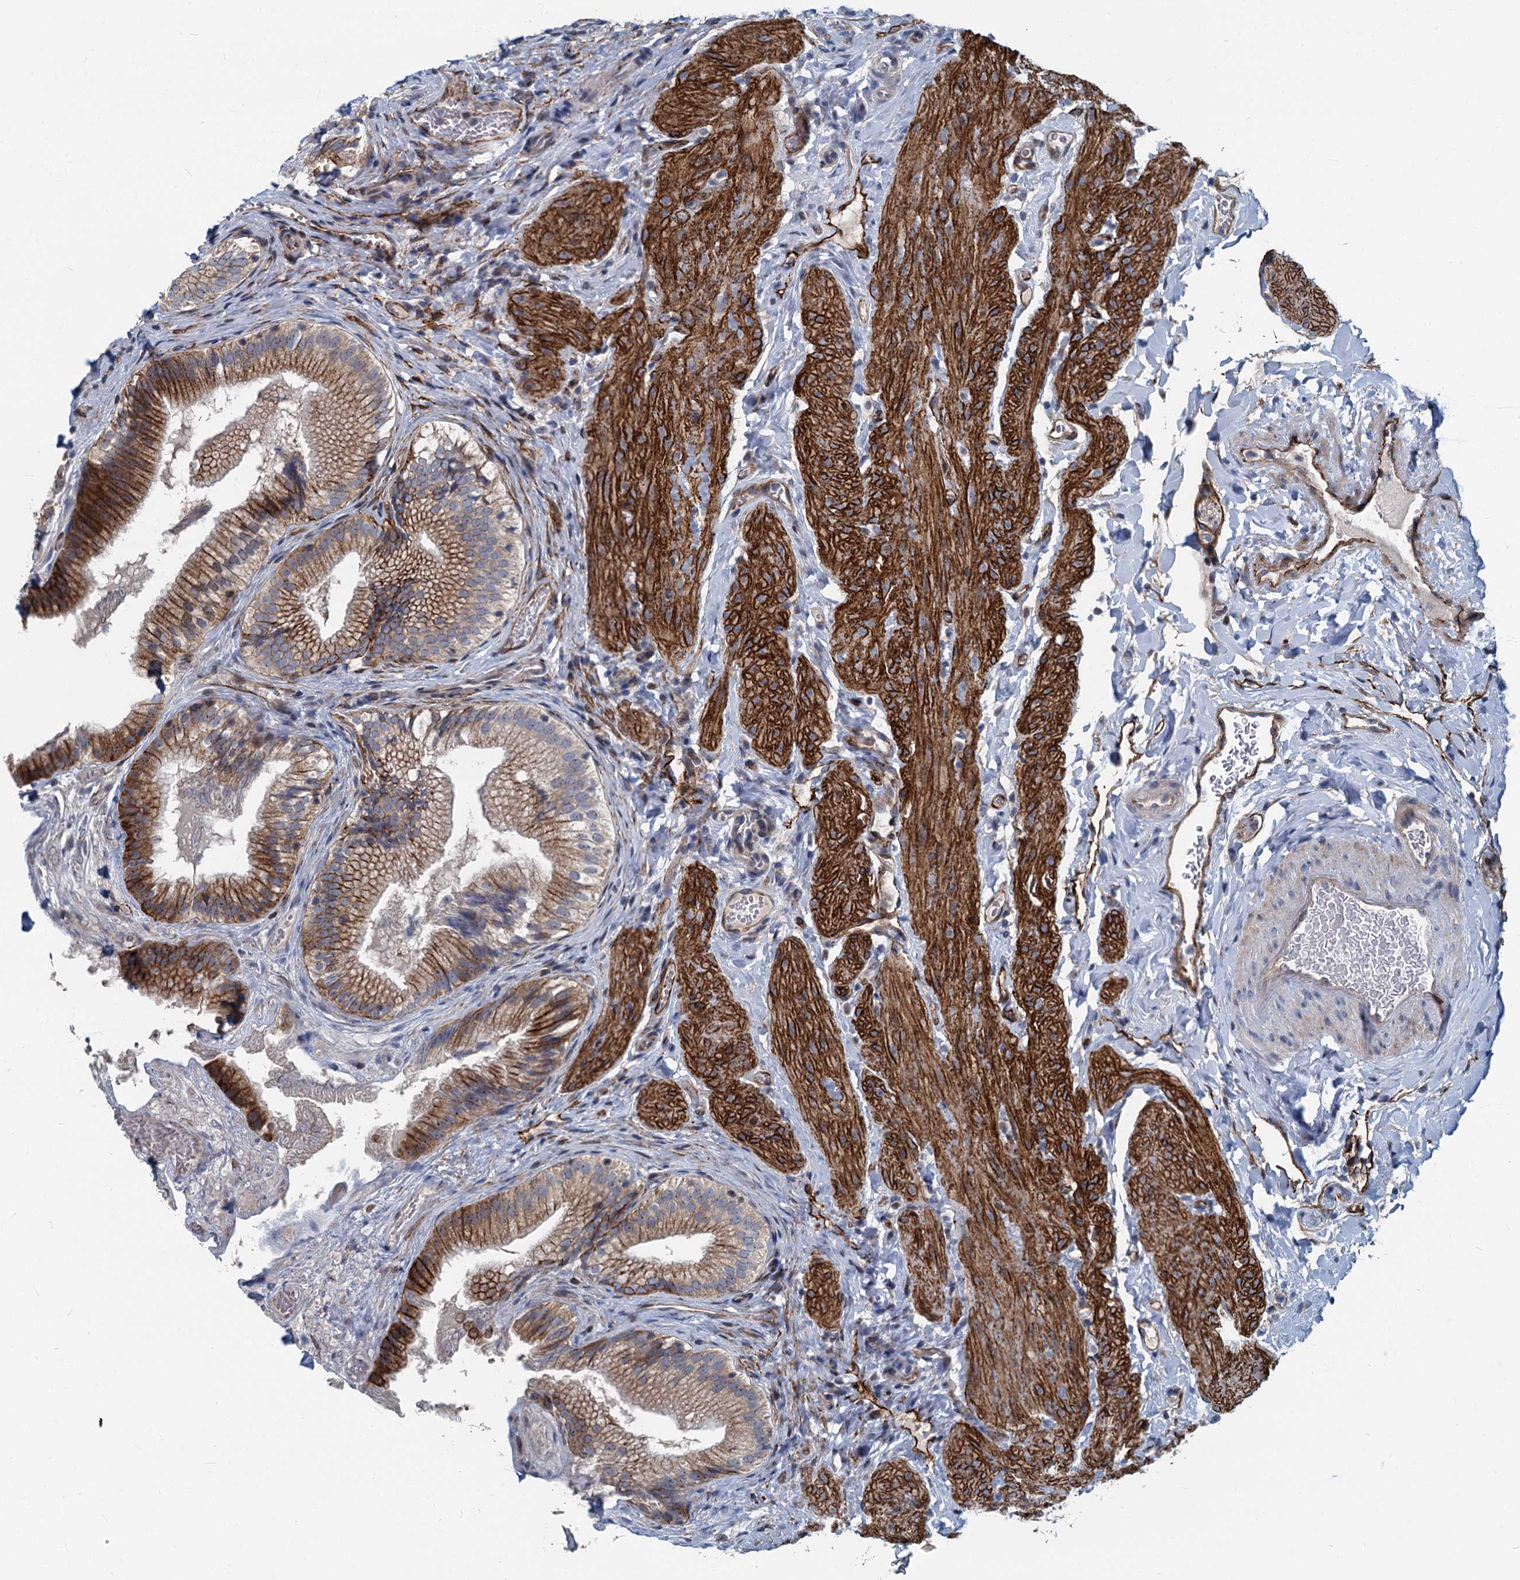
{"staining": {"intensity": "moderate", "quantity": ">75%", "location": "cytoplasmic/membranous"}, "tissue": "gallbladder", "cell_type": "Glandular cells", "image_type": "normal", "snomed": [{"axis": "morphology", "description": "Normal tissue, NOS"}, {"axis": "topography", "description": "Gallbladder"}], "caption": "This is a histology image of immunohistochemistry (IHC) staining of unremarkable gallbladder, which shows moderate positivity in the cytoplasmic/membranous of glandular cells.", "gene": "ASXL3", "patient": {"sex": "female", "age": 30}}